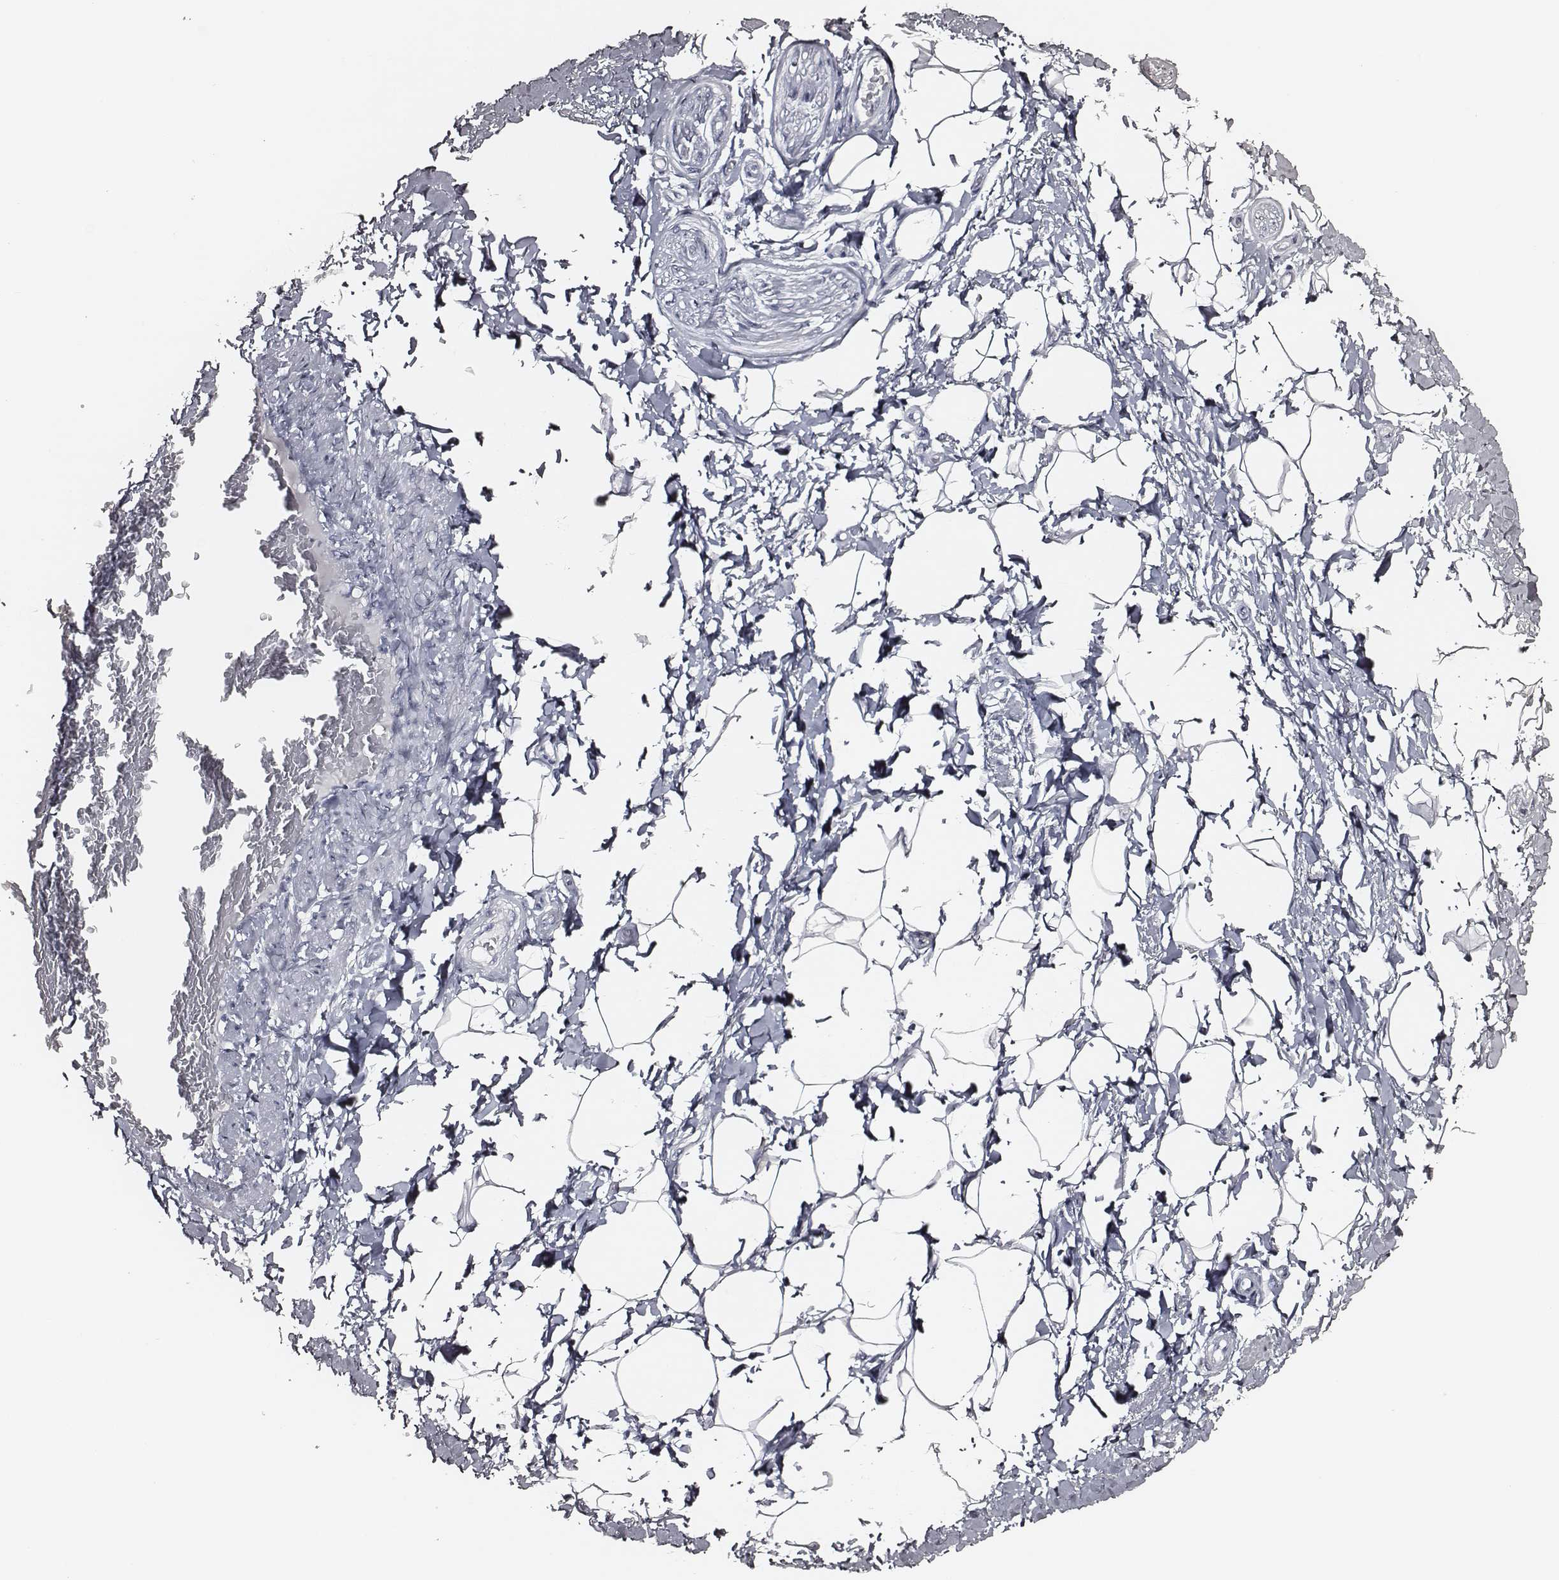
{"staining": {"intensity": "negative", "quantity": "none", "location": "none"}, "tissue": "adipose tissue", "cell_type": "Adipocytes", "image_type": "normal", "snomed": [{"axis": "morphology", "description": "Normal tissue, NOS"}, {"axis": "topography", "description": "Peripheral nerve tissue"}], "caption": "The histopathology image exhibits no staining of adipocytes in benign adipose tissue.", "gene": "DPEP1", "patient": {"sex": "male", "age": 51}}